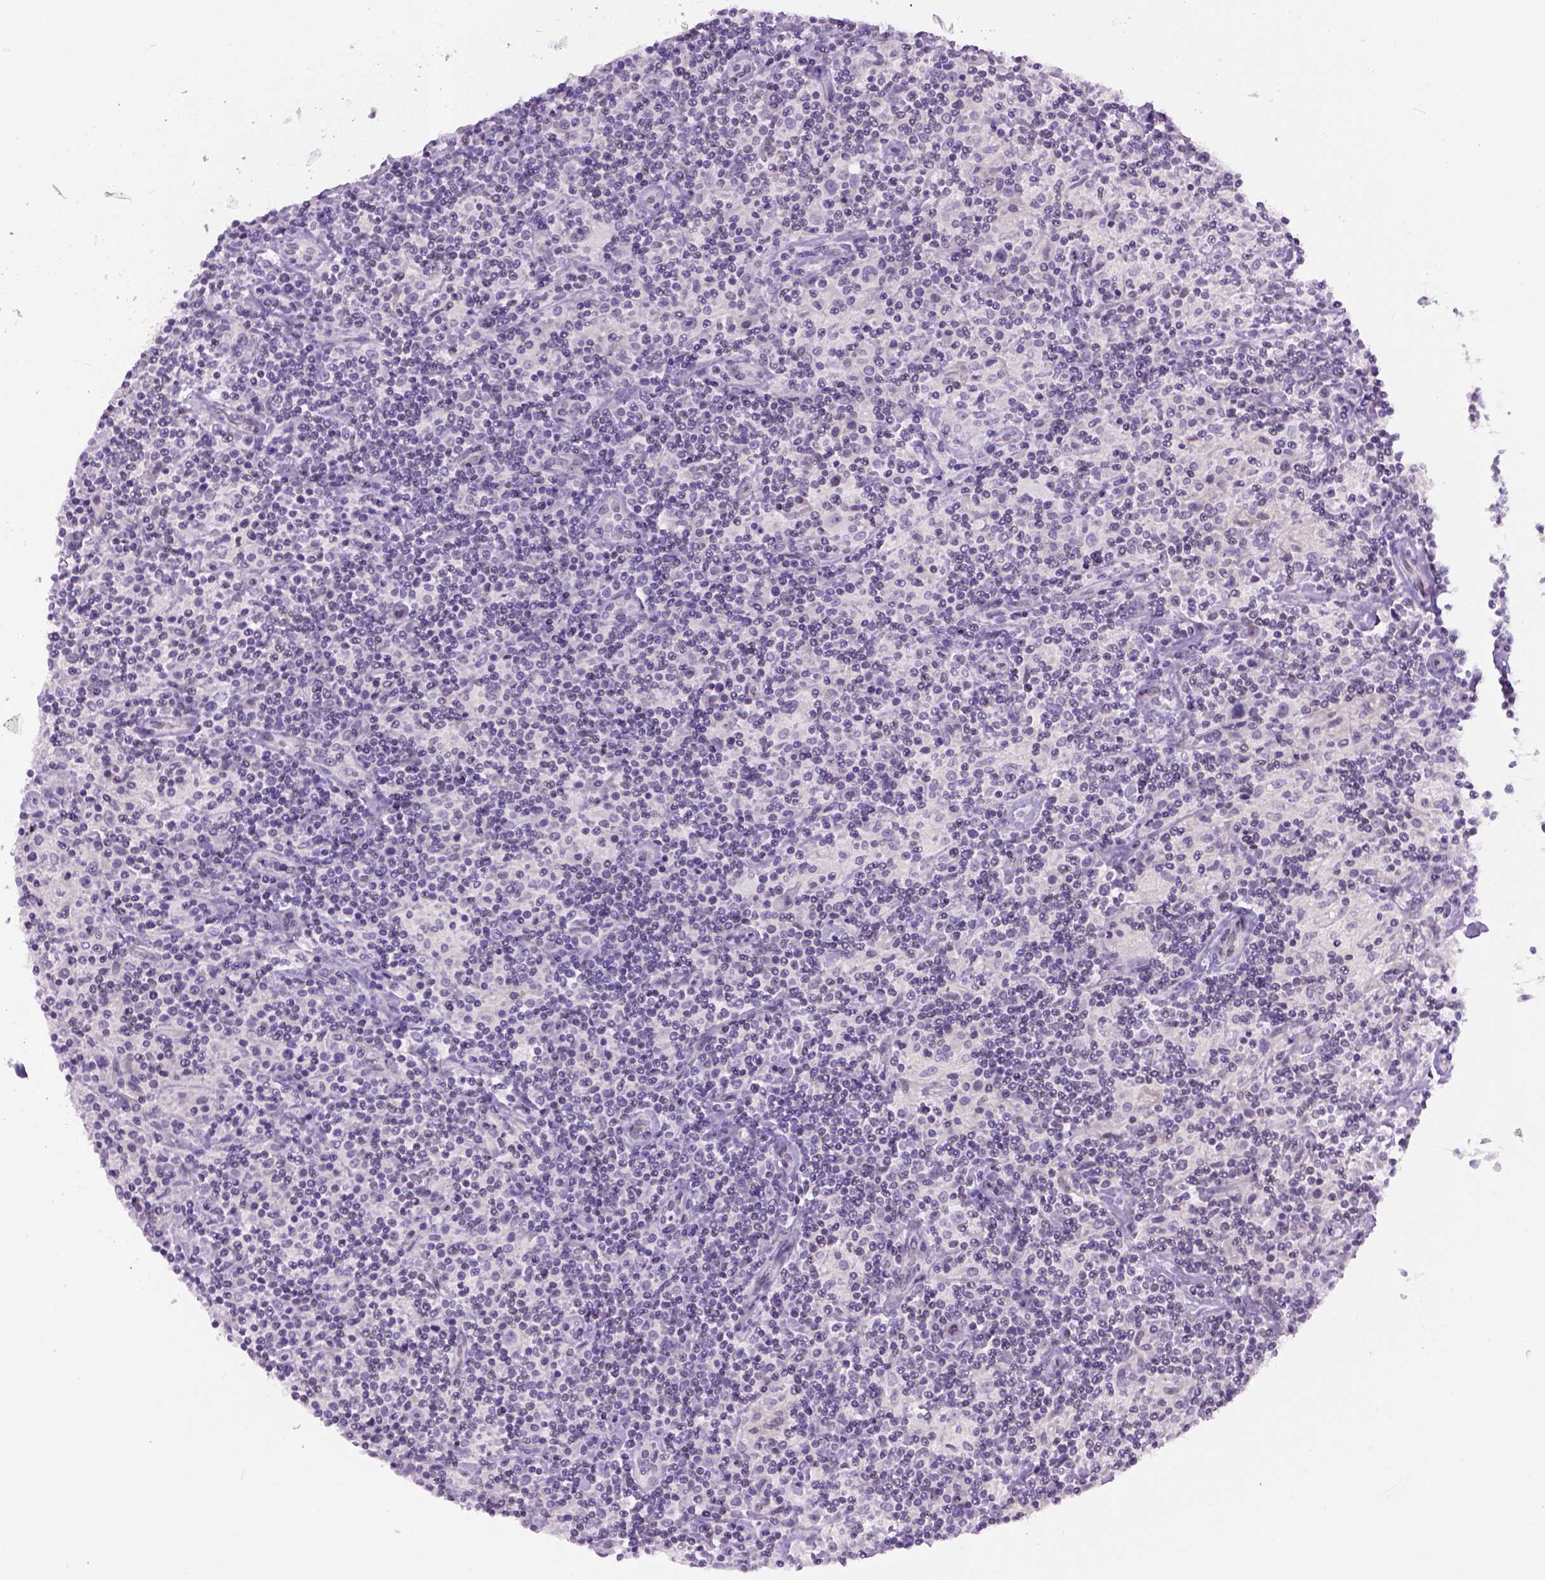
{"staining": {"intensity": "negative", "quantity": "none", "location": "none"}, "tissue": "lymphoma", "cell_type": "Tumor cells", "image_type": "cancer", "snomed": [{"axis": "morphology", "description": "Hodgkin's disease, NOS"}, {"axis": "topography", "description": "Lymph node"}], "caption": "Tumor cells are negative for brown protein staining in lymphoma. (DAB (3,3'-diaminobenzidine) IHC with hematoxylin counter stain).", "gene": "FAM184B", "patient": {"sex": "male", "age": 70}}